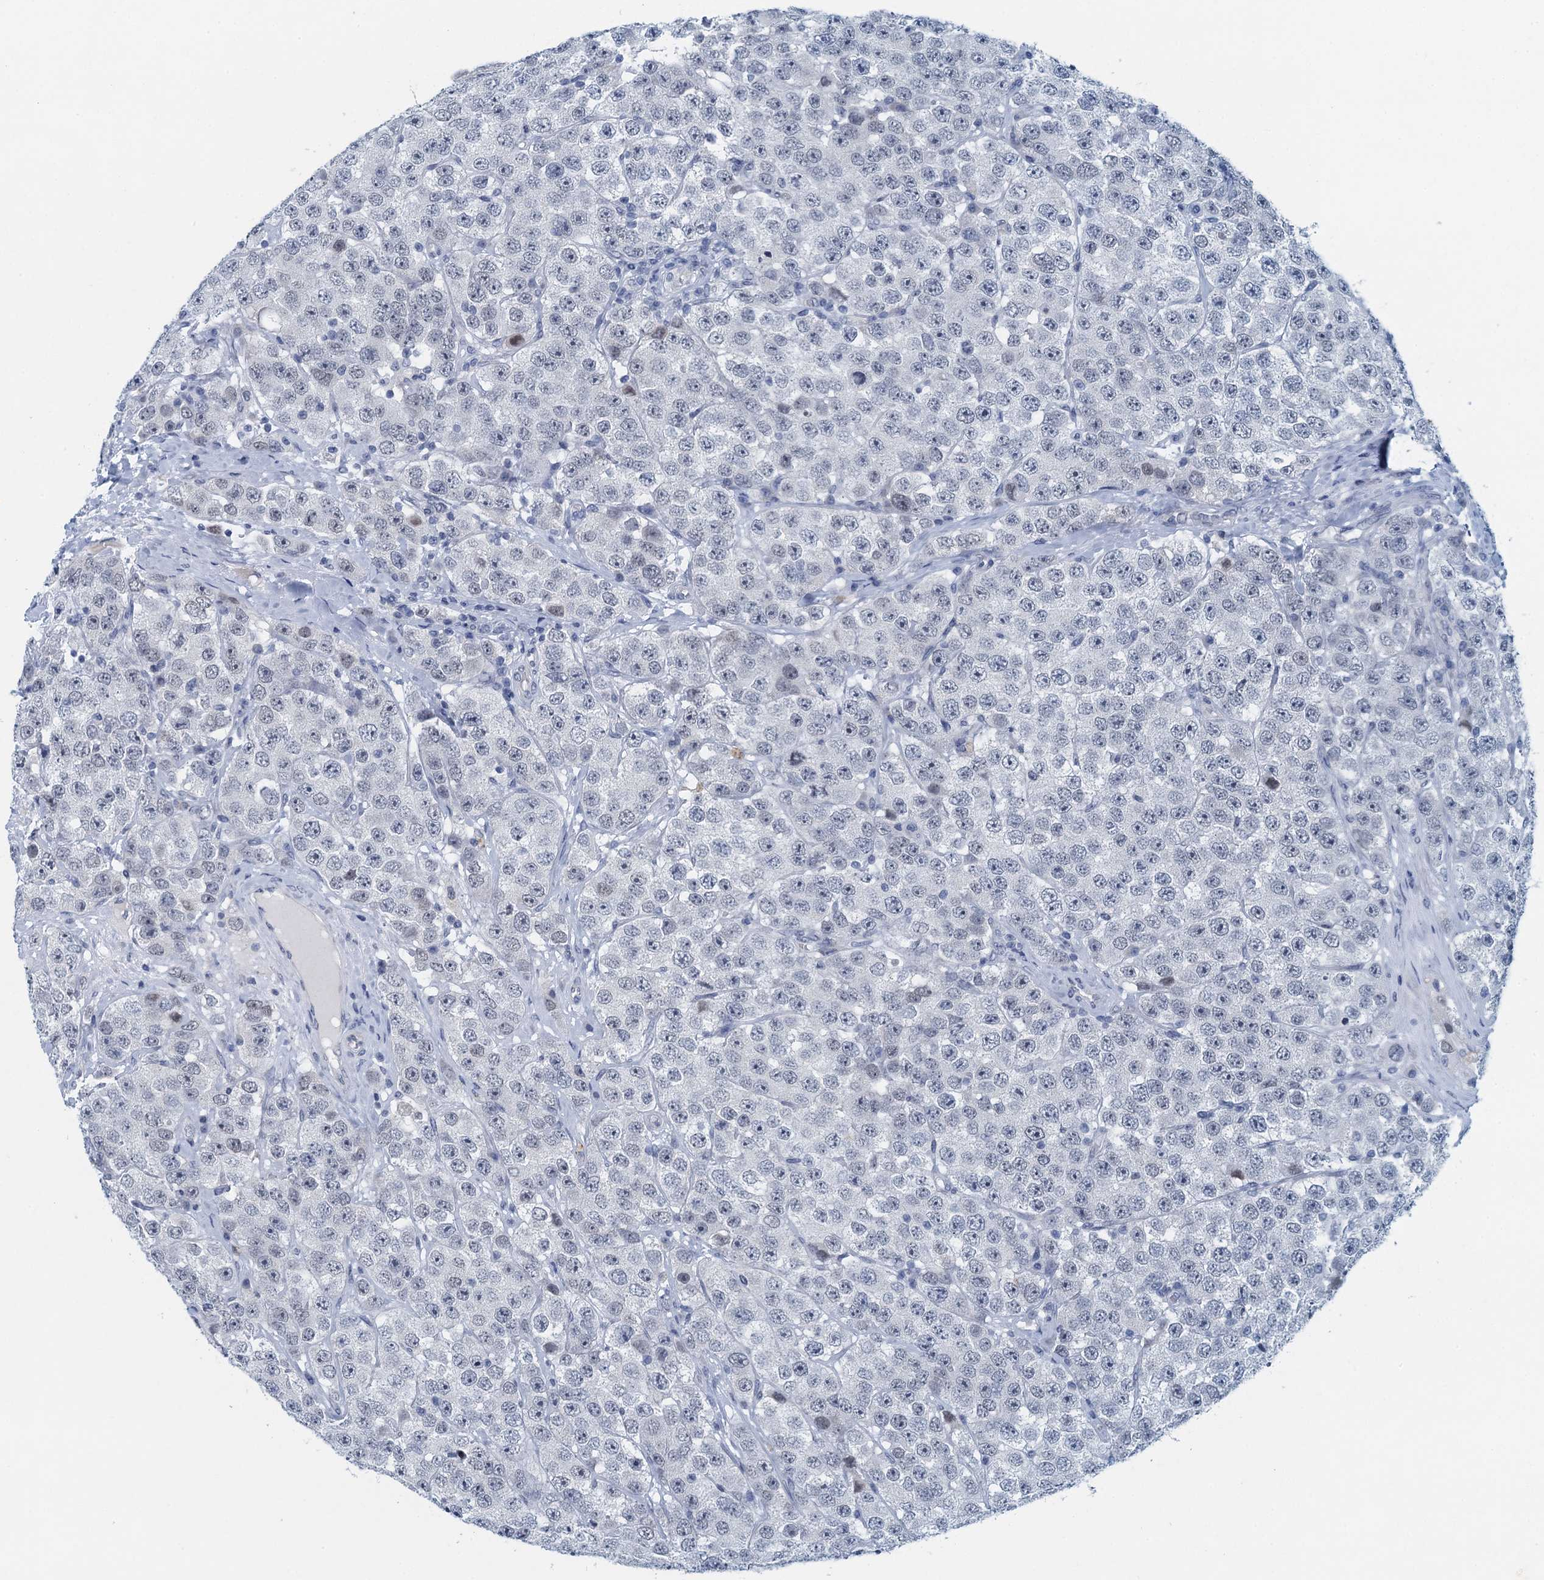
{"staining": {"intensity": "negative", "quantity": "none", "location": "none"}, "tissue": "testis cancer", "cell_type": "Tumor cells", "image_type": "cancer", "snomed": [{"axis": "morphology", "description": "Seminoma, NOS"}, {"axis": "topography", "description": "Testis"}], "caption": "Protein analysis of testis cancer displays no significant staining in tumor cells.", "gene": "ENSG00000131152", "patient": {"sex": "male", "age": 28}}